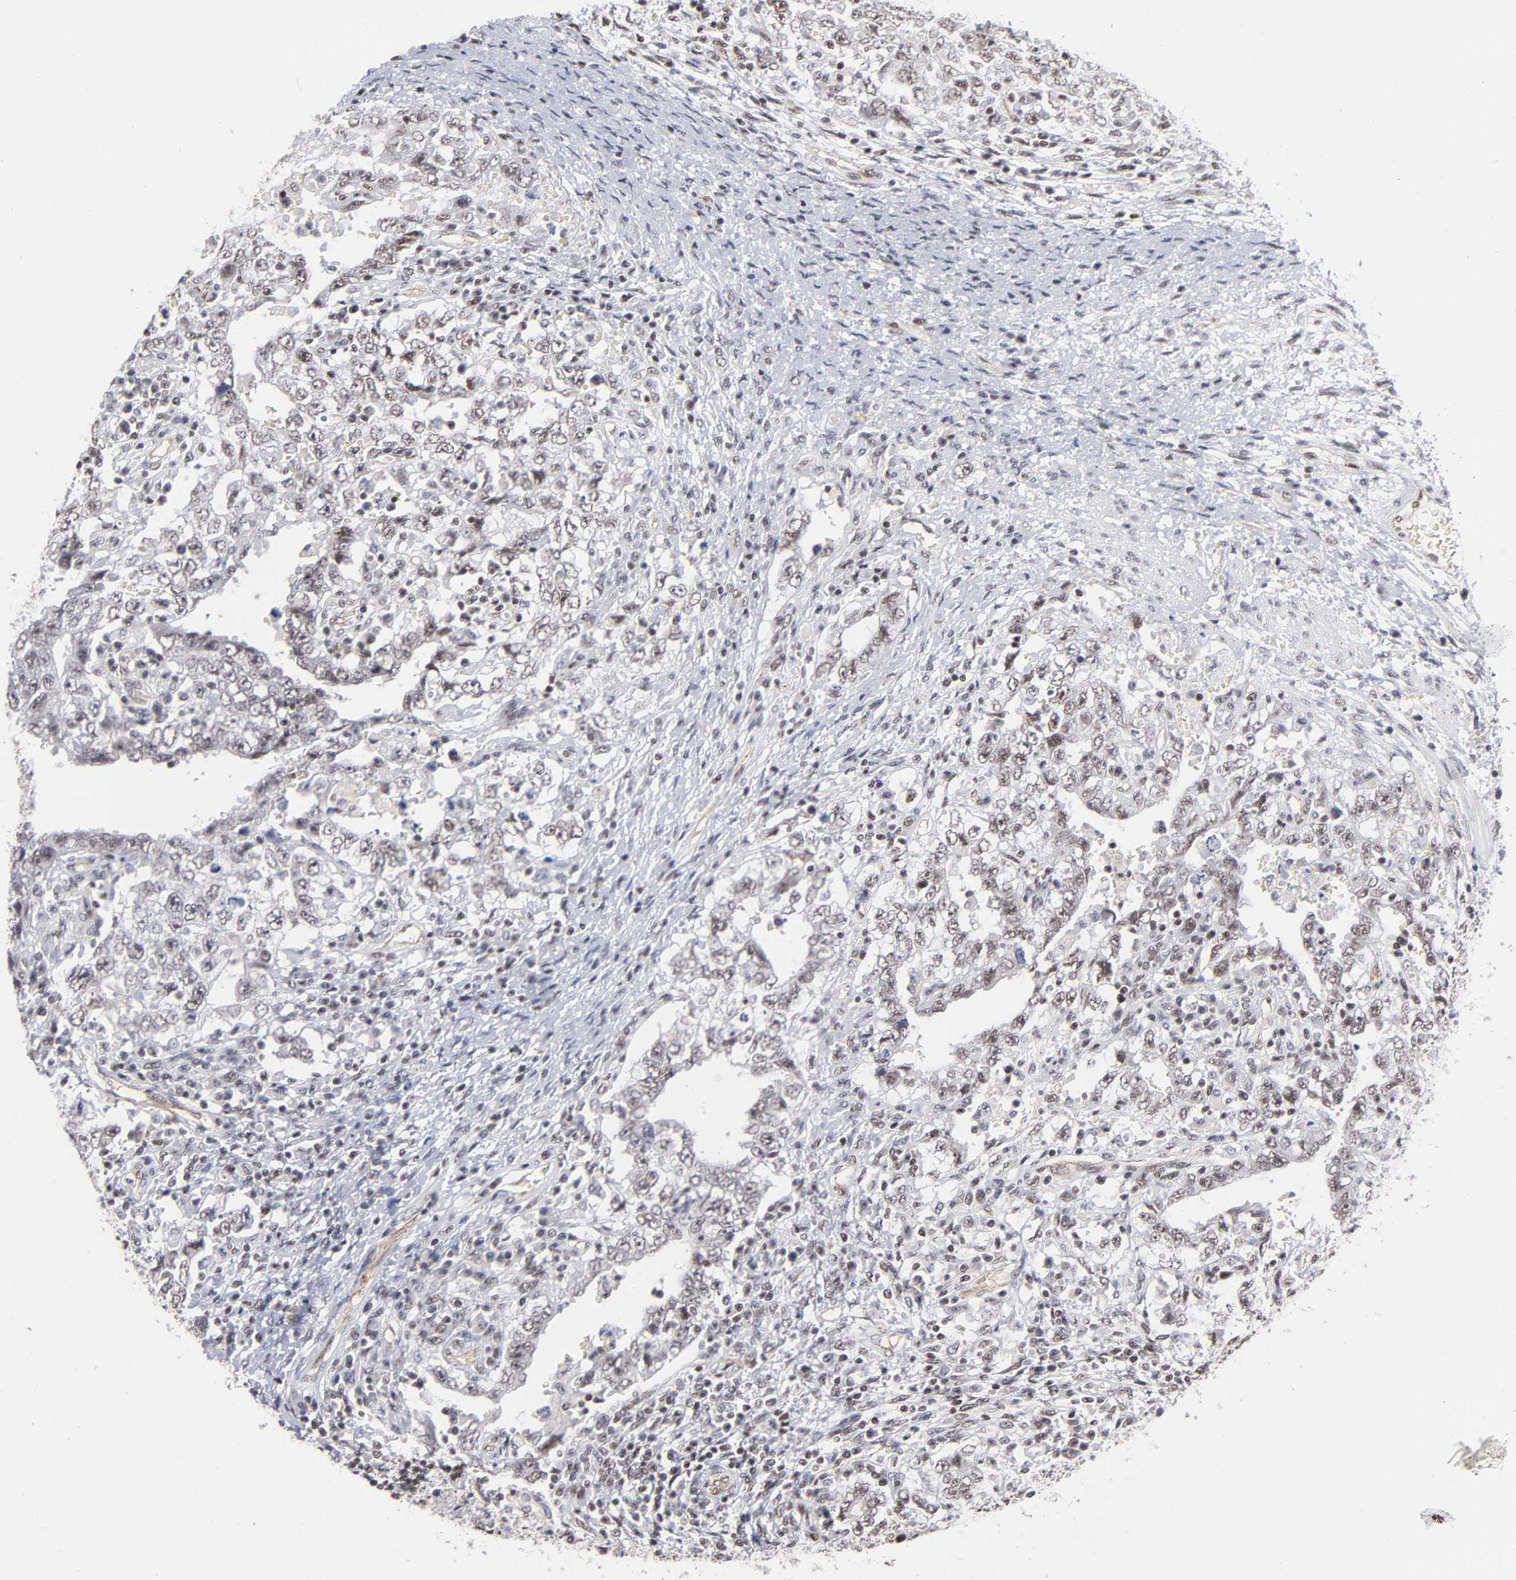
{"staining": {"intensity": "weak", "quantity": ">75%", "location": "nuclear"}, "tissue": "testis cancer", "cell_type": "Tumor cells", "image_type": "cancer", "snomed": [{"axis": "morphology", "description": "Carcinoma, Embryonal, NOS"}, {"axis": "topography", "description": "Testis"}], "caption": "Protein expression analysis of testis cancer (embryonal carcinoma) demonstrates weak nuclear positivity in about >75% of tumor cells. Using DAB (brown) and hematoxylin (blue) stains, captured at high magnification using brightfield microscopy.", "gene": "GABPA", "patient": {"sex": "male", "age": 26}}